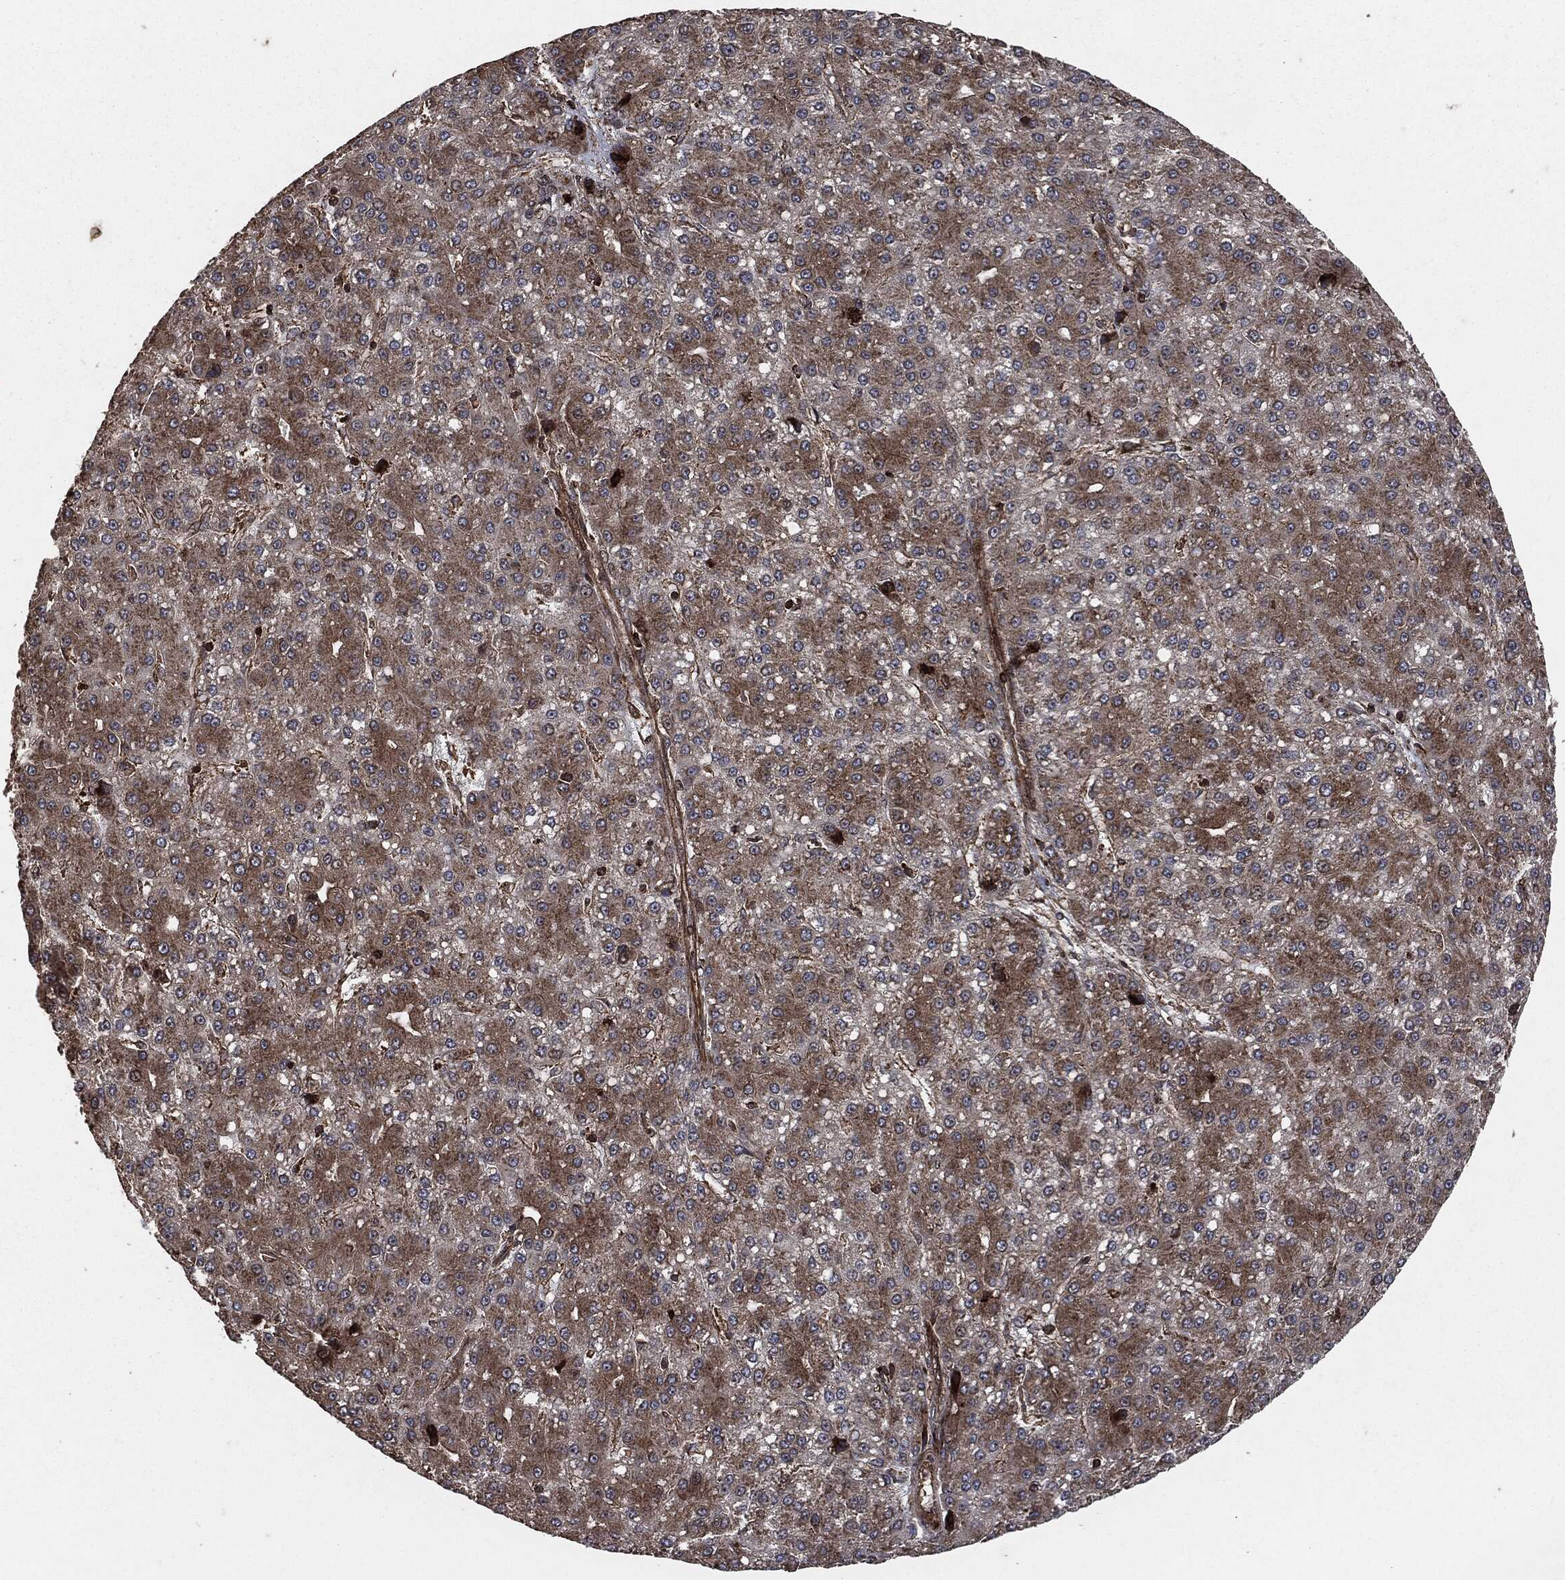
{"staining": {"intensity": "weak", "quantity": ">75%", "location": "cytoplasmic/membranous"}, "tissue": "liver cancer", "cell_type": "Tumor cells", "image_type": "cancer", "snomed": [{"axis": "morphology", "description": "Carcinoma, Hepatocellular, NOS"}, {"axis": "topography", "description": "Liver"}], "caption": "Human liver cancer stained with a brown dye exhibits weak cytoplasmic/membranous positive positivity in about >75% of tumor cells.", "gene": "IFIT1", "patient": {"sex": "male", "age": 67}}